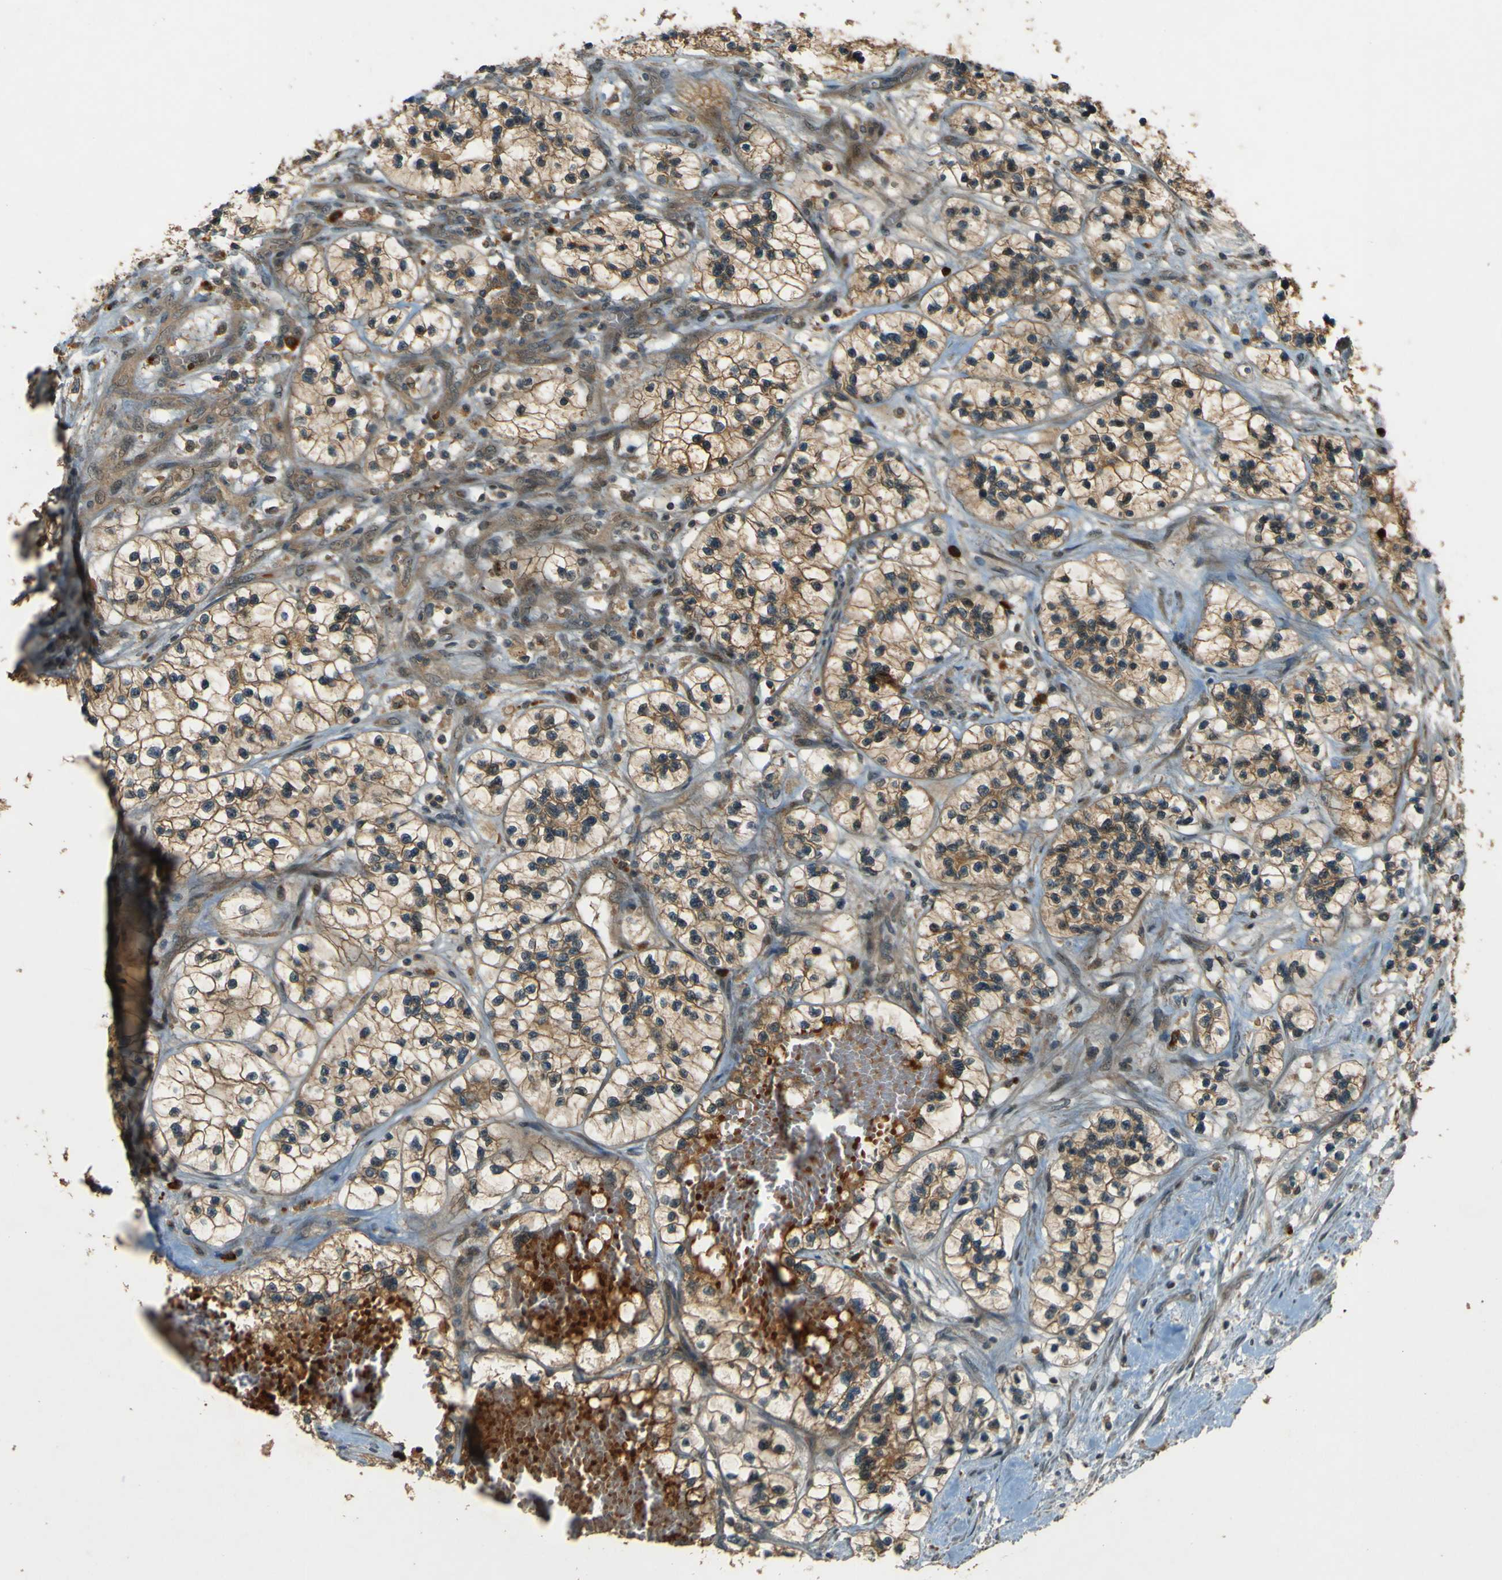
{"staining": {"intensity": "moderate", "quantity": ">75%", "location": "cytoplasmic/membranous"}, "tissue": "renal cancer", "cell_type": "Tumor cells", "image_type": "cancer", "snomed": [{"axis": "morphology", "description": "Adenocarcinoma, NOS"}, {"axis": "topography", "description": "Kidney"}], "caption": "The photomicrograph shows staining of adenocarcinoma (renal), revealing moderate cytoplasmic/membranous protein expression (brown color) within tumor cells.", "gene": "MPDZ", "patient": {"sex": "female", "age": 57}}